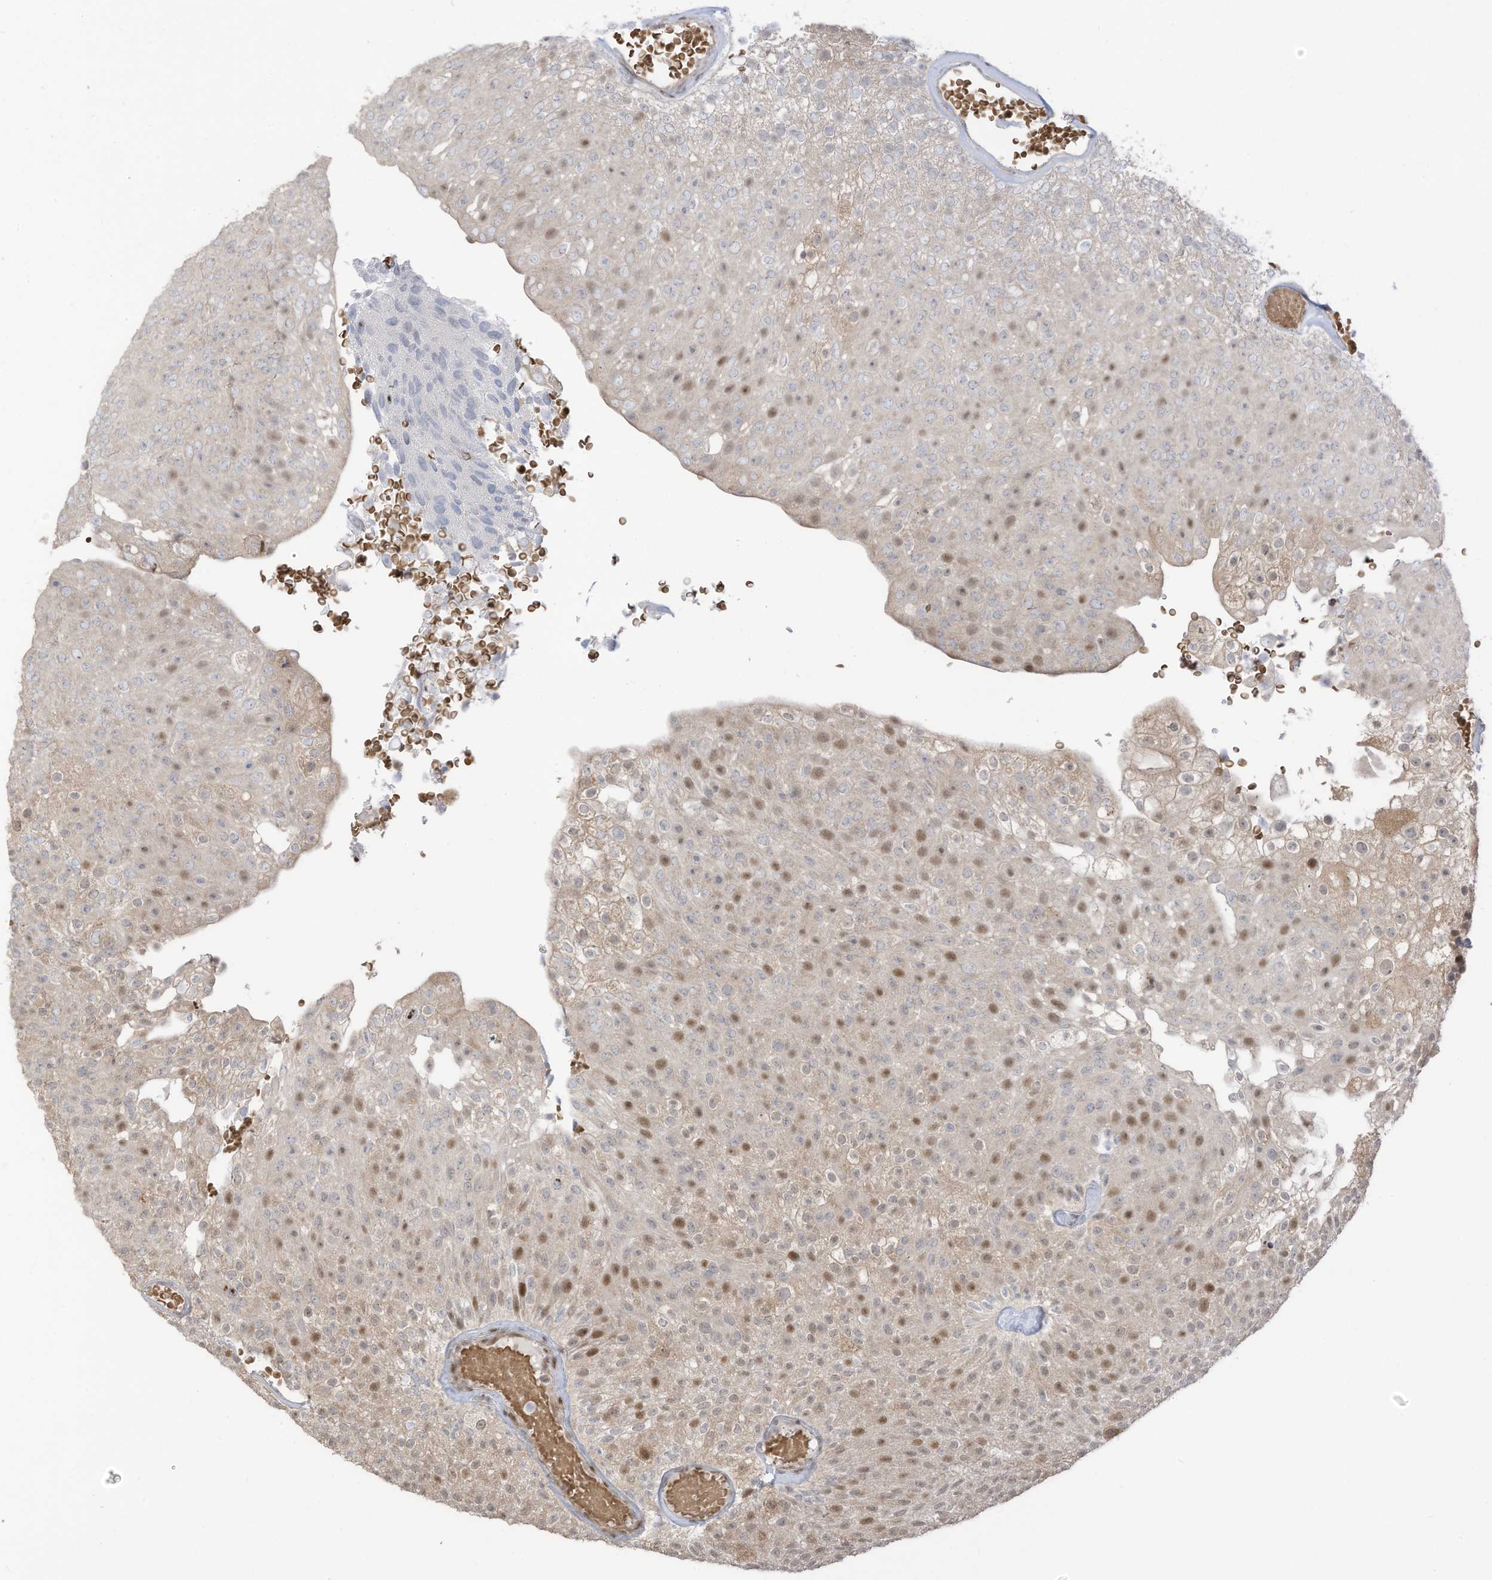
{"staining": {"intensity": "moderate", "quantity": "25%-75%", "location": "nuclear"}, "tissue": "urothelial cancer", "cell_type": "Tumor cells", "image_type": "cancer", "snomed": [{"axis": "morphology", "description": "Urothelial carcinoma, Low grade"}, {"axis": "topography", "description": "Urinary bladder"}], "caption": "The image exhibits staining of urothelial cancer, revealing moderate nuclear protein expression (brown color) within tumor cells. (brown staining indicates protein expression, while blue staining denotes nuclei).", "gene": "ZCWPW2", "patient": {"sex": "male", "age": 78}}